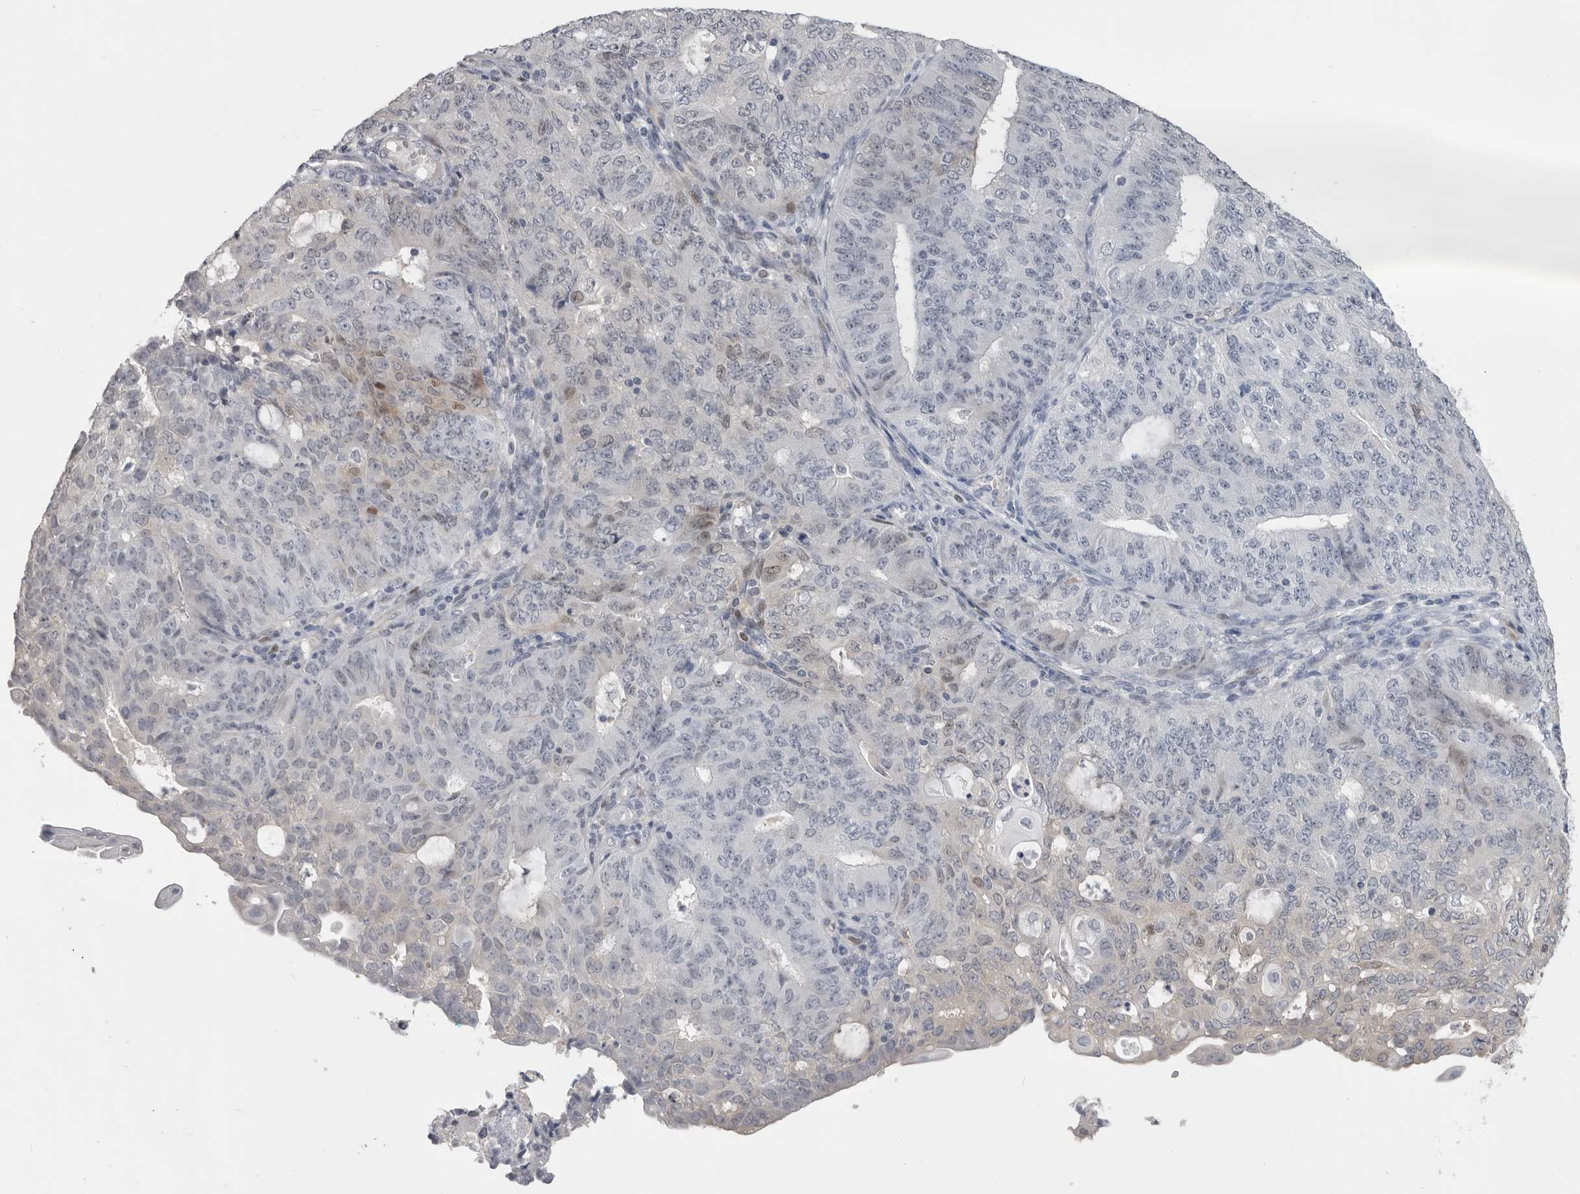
{"staining": {"intensity": "negative", "quantity": "none", "location": "none"}, "tissue": "endometrial cancer", "cell_type": "Tumor cells", "image_type": "cancer", "snomed": [{"axis": "morphology", "description": "Adenocarcinoma, NOS"}, {"axis": "topography", "description": "Endometrium"}], "caption": "An IHC image of endometrial cancer is shown. There is no staining in tumor cells of endometrial cancer.", "gene": "PLEKHF1", "patient": {"sex": "female", "age": 32}}